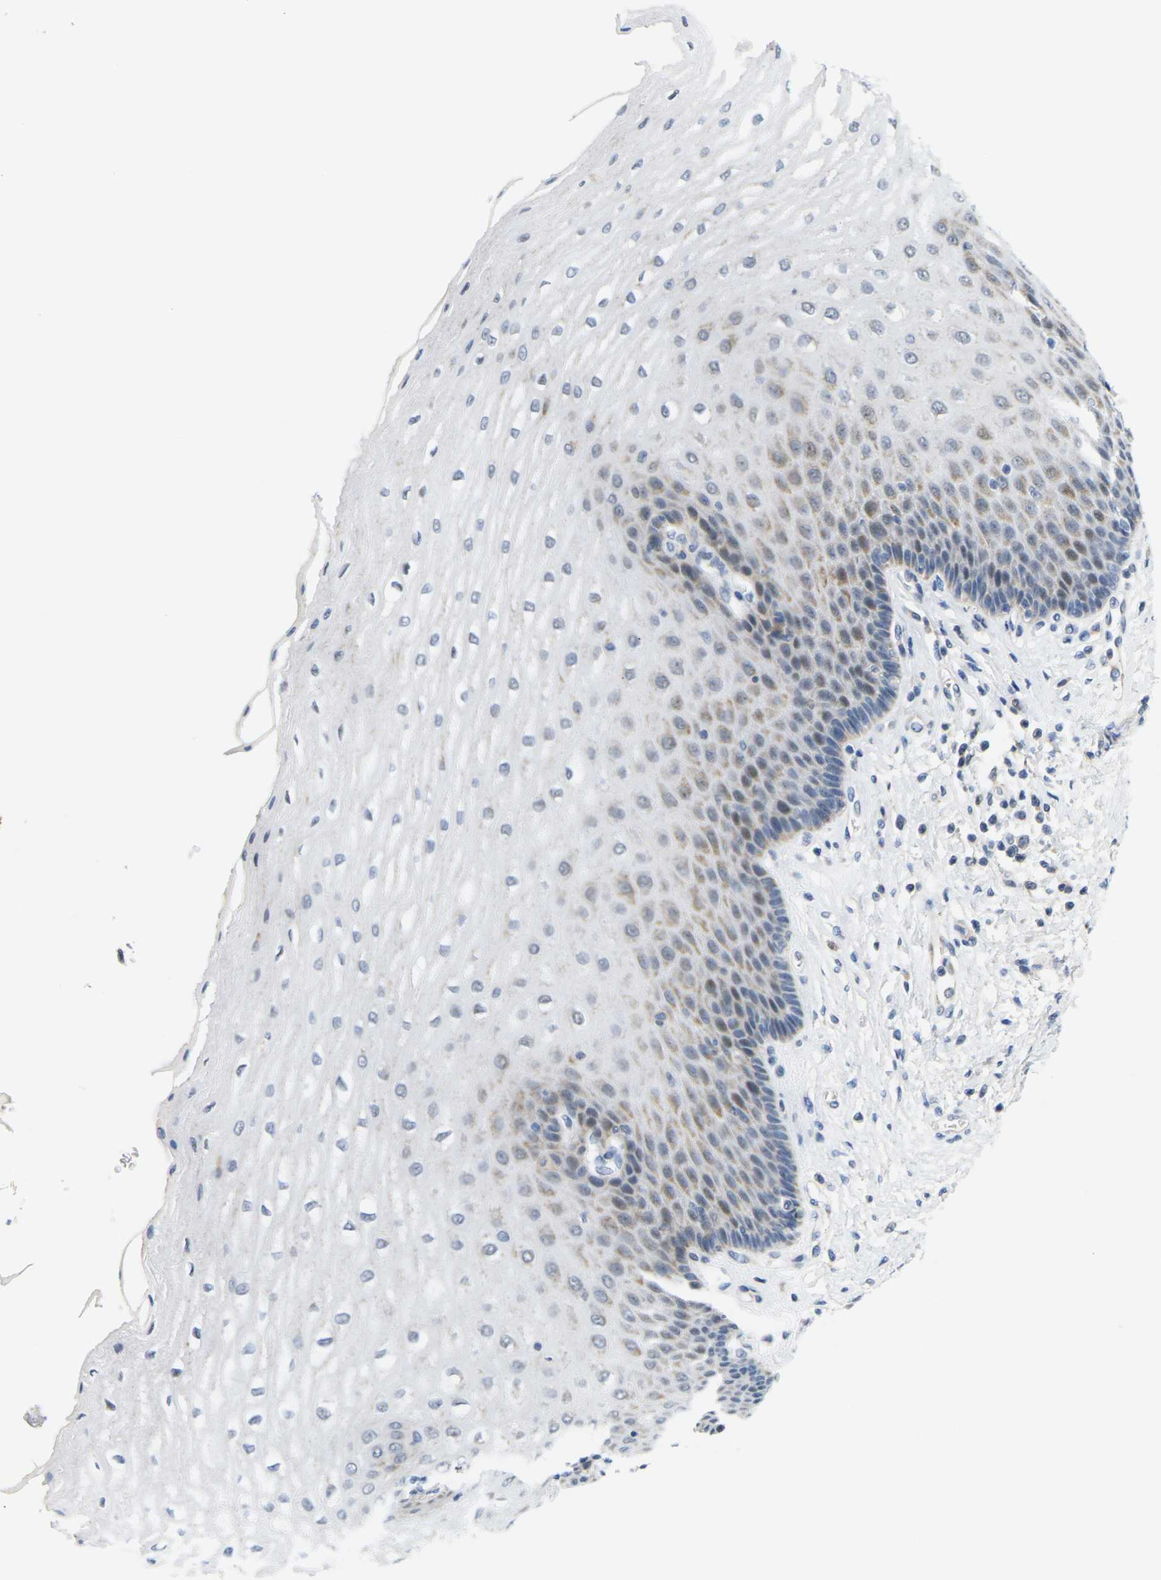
{"staining": {"intensity": "weak", "quantity": "<25%", "location": "cytoplasmic/membranous"}, "tissue": "esophagus", "cell_type": "Squamous epithelial cells", "image_type": "normal", "snomed": [{"axis": "morphology", "description": "Normal tissue, NOS"}, {"axis": "topography", "description": "Esophagus"}], "caption": "IHC micrograph of unremarkable human esophagus stained for a protein (brown), which shows no positivity in squamous epithelial cells.", "gene": "OTOF", "patient": {"sex": "male", "age": 54}}